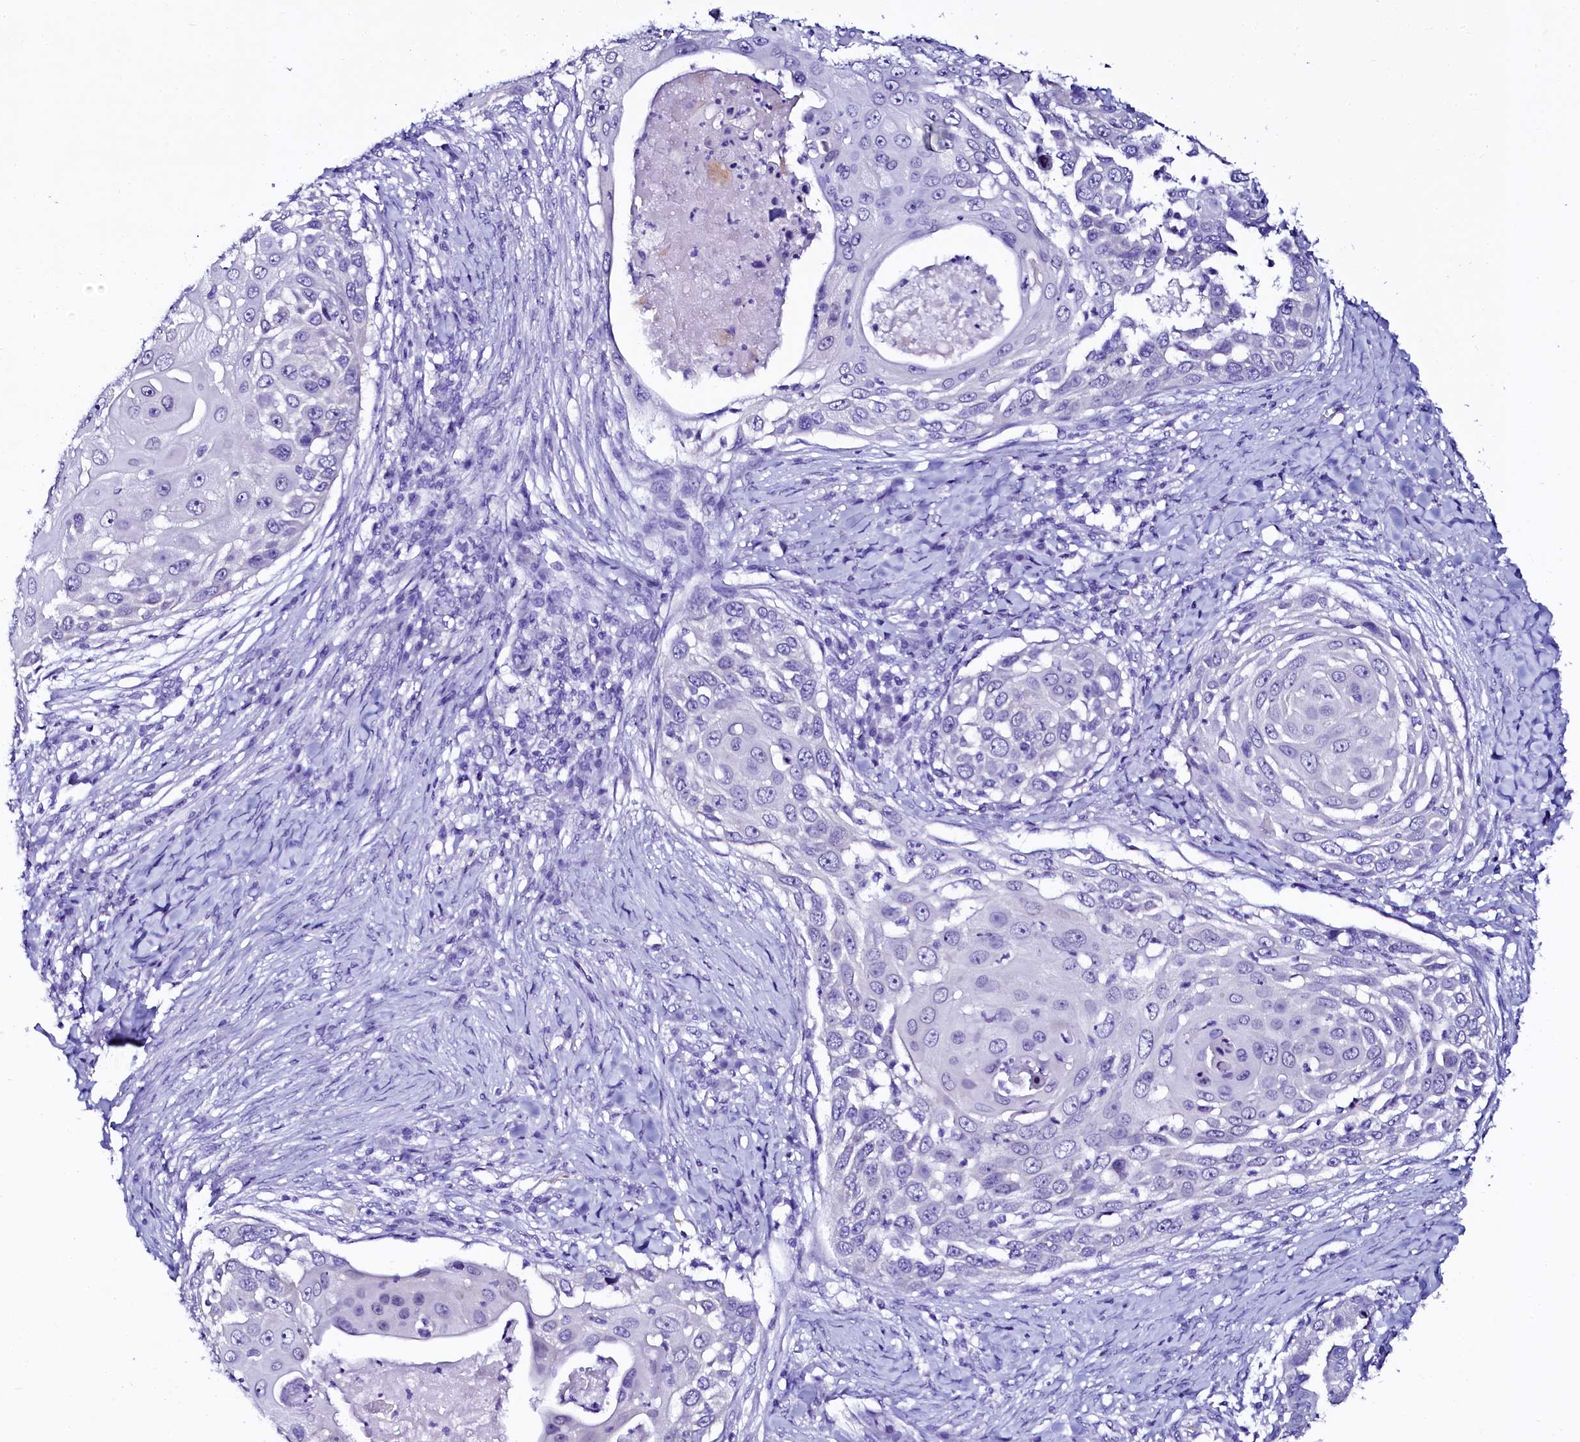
{"staining": {"intensity": "negative", "quantity": "none", "location": "none"}, "tissue": "skin cancer", "cell_type": "Tumor cells", "image_type": "cancer", "snomed": [{"axis": "morphology", "description": "Squamous cell carcinoma, NOS"}, {"axis": "topography", "description": "Skin"}], "caption": "The histopathology image shows no staining of tumor cells in squamous cell carcinoma (skin).", "gene": "SORD", "patient": {"sex": "female", "age": 44}}